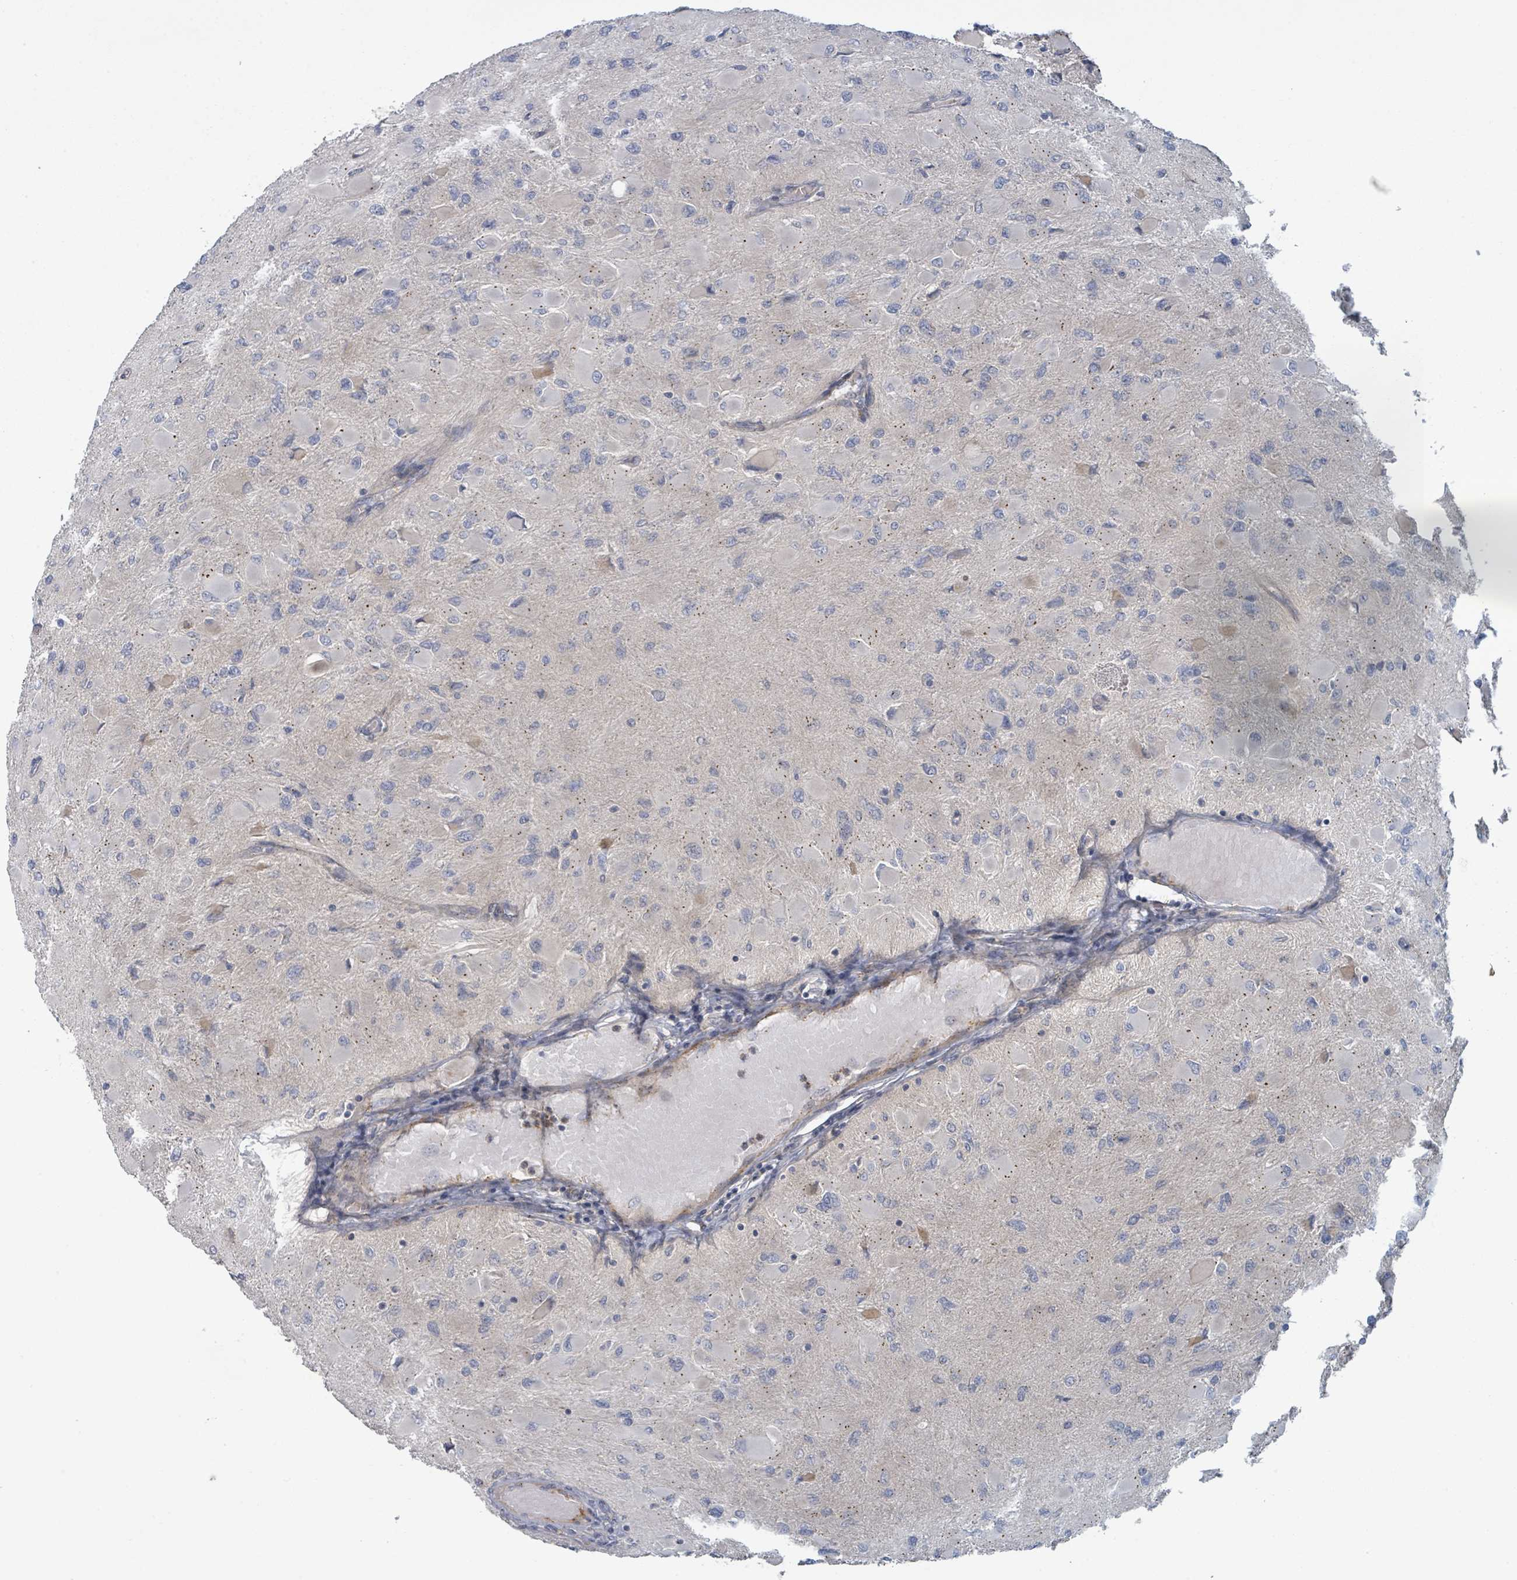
{"staining": {"intensity": "negative", "quantity": "none", "location": "none"}, "tissue": "glioma", "cell_type": "Tumor cells", "image_type": "cancer", "snomed": [{"axis": "morphology", "description": "Glioma, malignant, High grade"}, {"axis": "topography", "description": "Cerebral cortex"}], "caption": "An immunohistochemistry photomicrograph of malignant glioma (high-grade) is shown. There is no staining in tumor cells of malignant glioma (high-grade). Nuclei are stained in blue.", "gene": "COL5A3", "patient": {"sex": "female", "age": 36}}